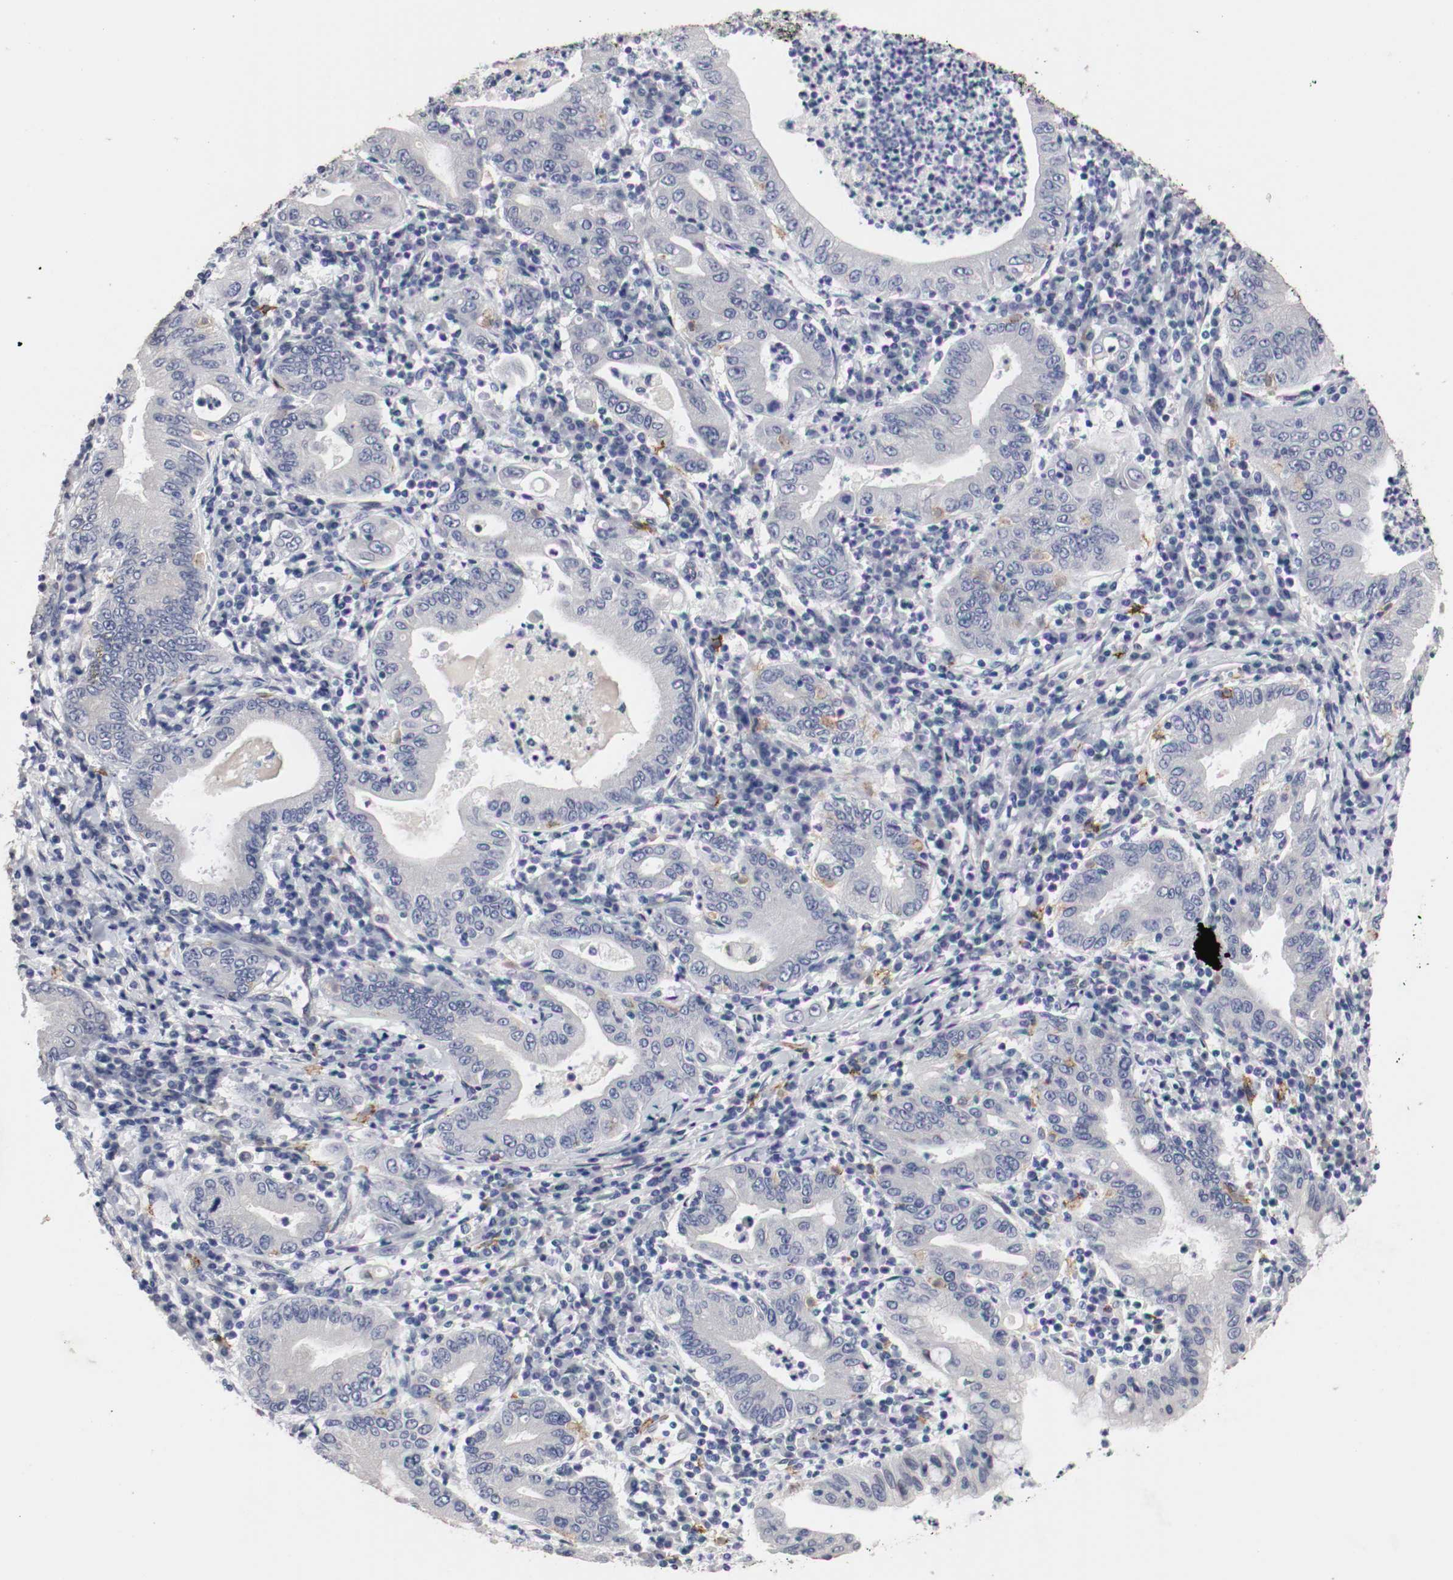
{"staining": {"intensity": "negative", "quantity": "none", "location": "none"}, "tissue": "stomach cancer", "cell_type": "Tumor cells", "image_type": "cancer", "snomed": [{"axis": "morphology", "description": "Normal tissue, NOS"}, {"axis": "morphology", "description": "Adenocarcinoma, NOS"}, {"axis": "topography", "description": "Esophagus"}, {"axis": "topography", "description": "Stomach, upper"}, {"axis": "topography", "description": "Peripheral nerve tissue"}], "caption": "Immunohistochemistry (IHC) photomicrograph of neoplastic tissue: adenocarcinoma (stomach) stained with DAB (3,3'-diaminobenzidine) shows no significant protein positivity in tumor cells.", "gene": "KIT", "patient": {"sex": "male", "age": 62}}